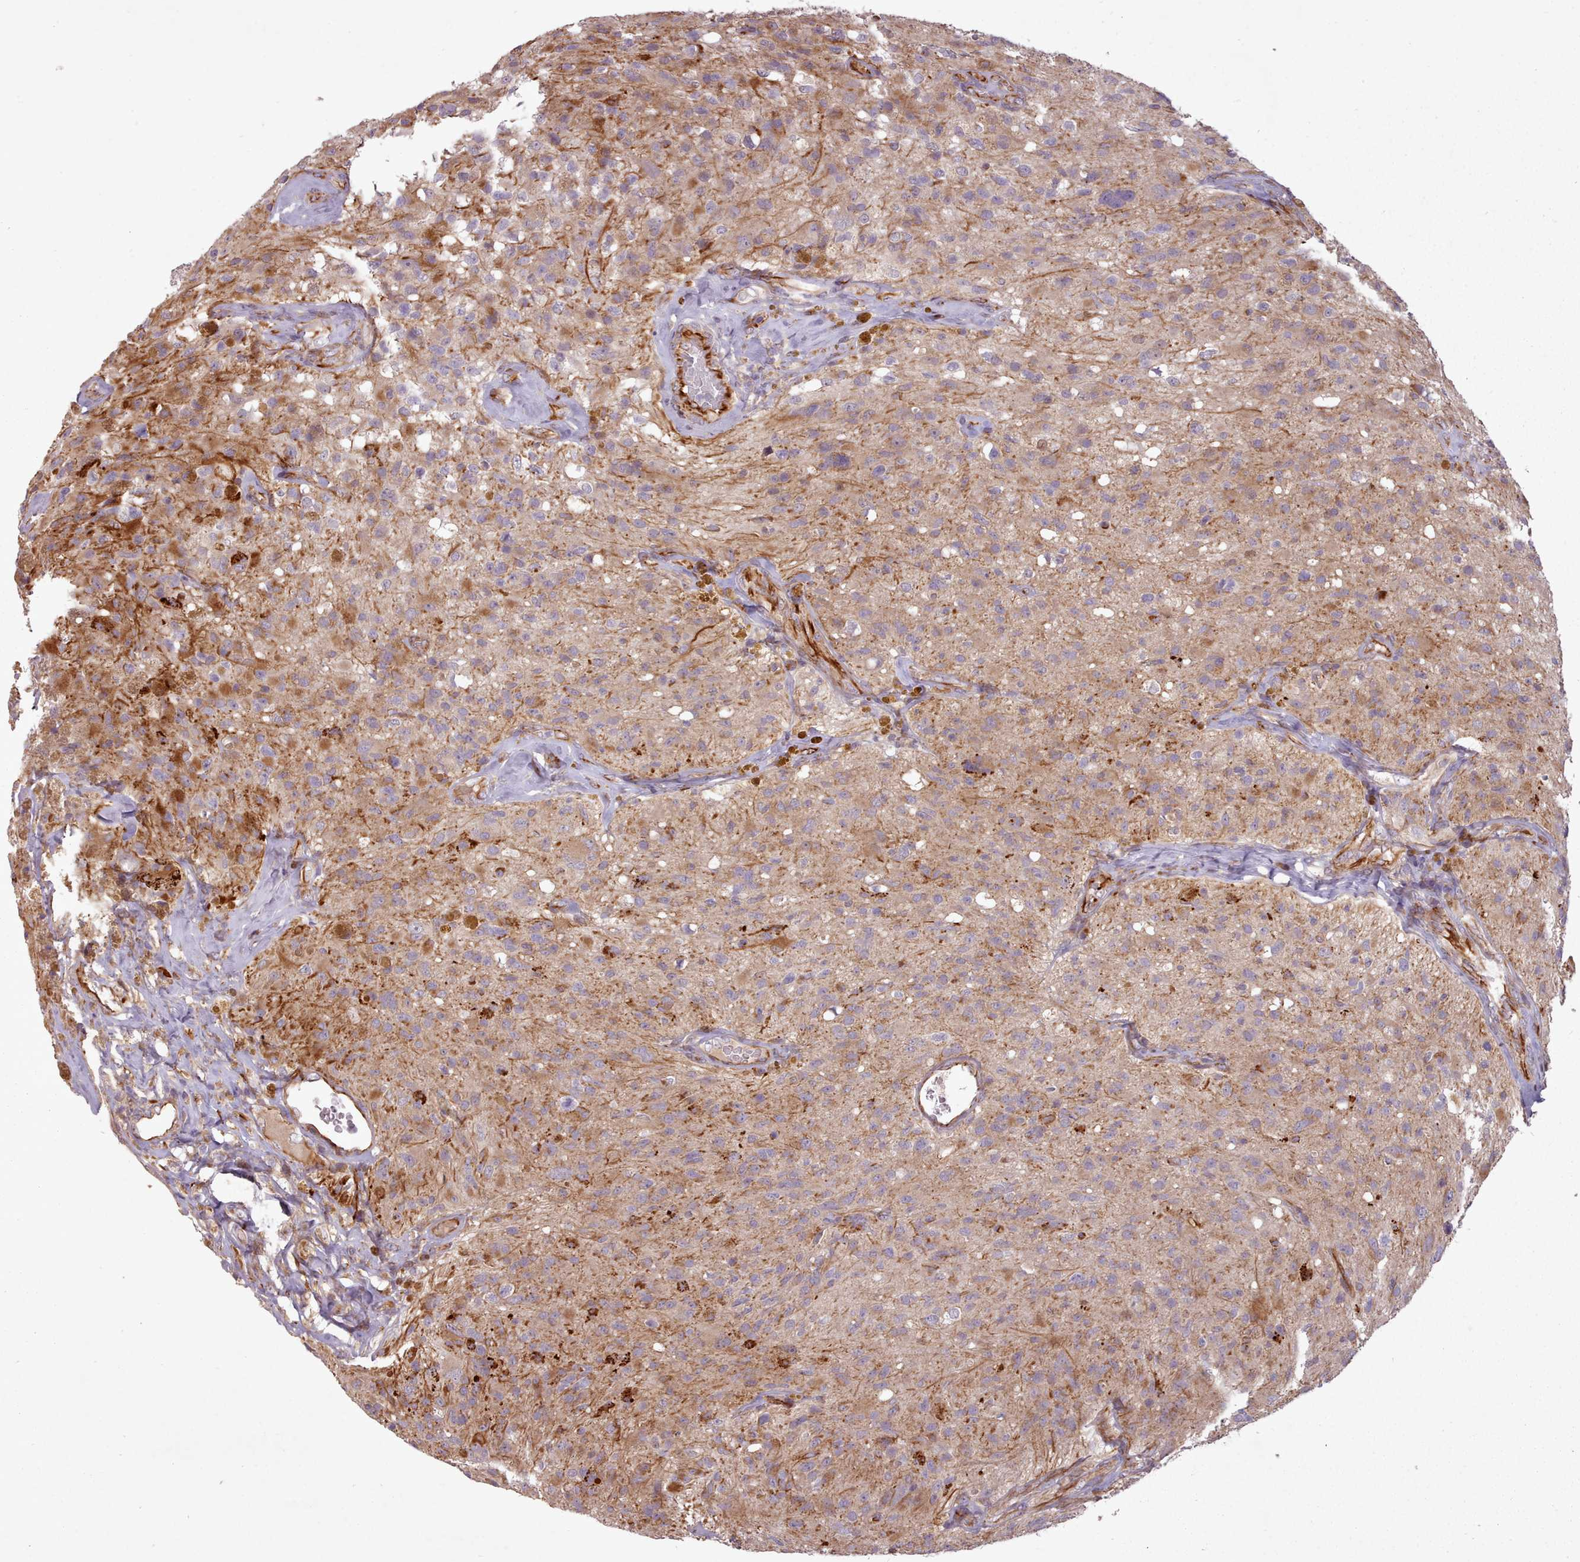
{"staining": {"intensity": "moderate", "quantity": "25%-75%", "location": "cytoplasmic/membranous"}, "tissue": "glioma", "cell_type": "Tumor cells", "image_type": "cancer", "snomed": [{"axis": "morphology", "description": "Glioma, malignant, High grade"}, {"axis": "topography", "description": "Brain"}], "caption": "Glioma stained with DAB (3,3'-diaminobenzidine) immunohistochemistry (IHC) reveals medium levels of moderate cytoplasmic/membranous positivity in about 25%-75% of tumor cells.", "gene": "GBGT1", "patient": {"sex": "male", "age": 69}}